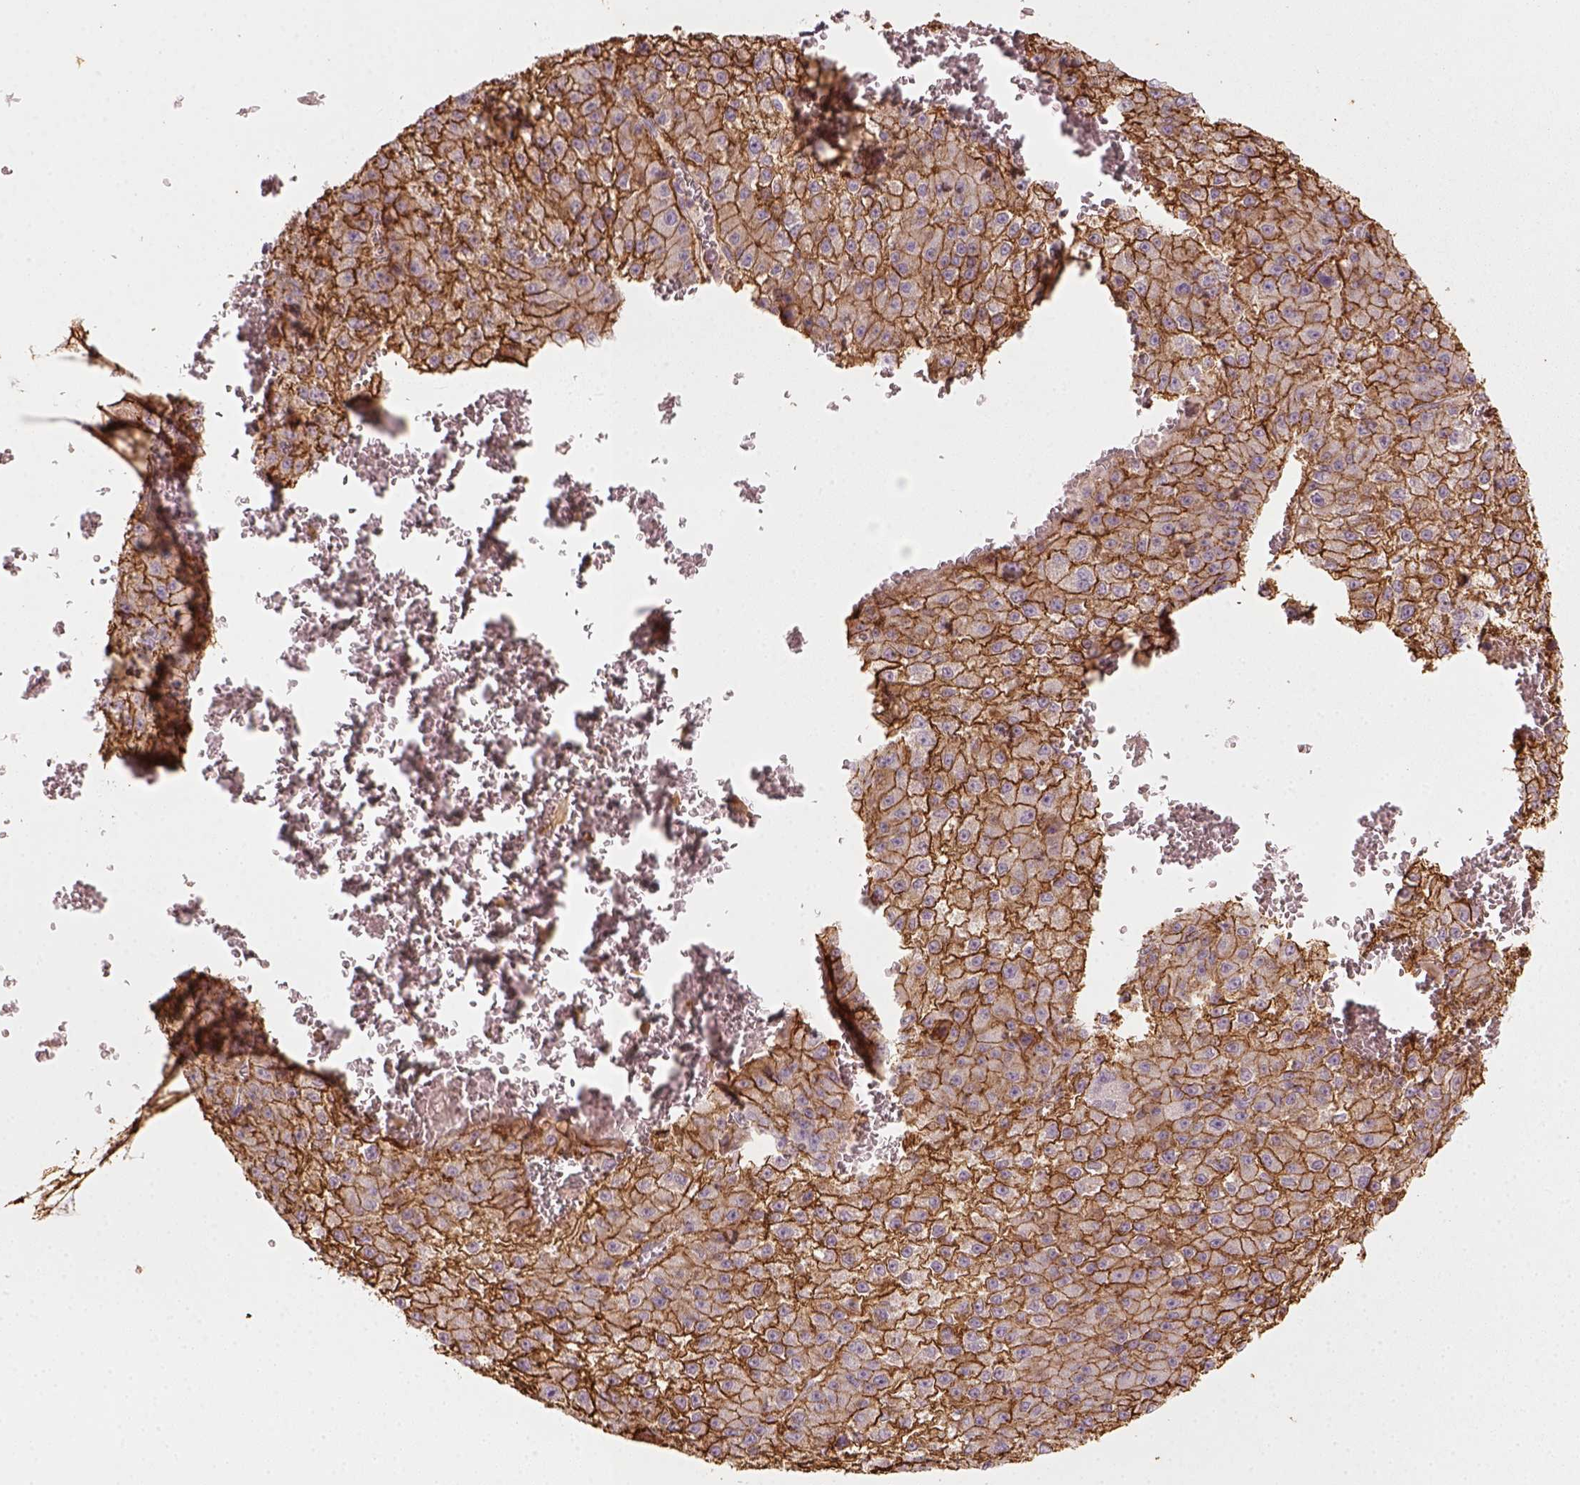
{"staining": {"intensity": "strong", "quantity": ">75%", "location": "cytoplasmic/membranous"}, "tissue": "liver cancer", "cell_type": "Tumor cells", "image_type": "cancer", "snomed": [{"axis": "morphology", "description": "Carcinoma, Hepatocellular, NOS"}, {"axis": "topography", "description": "Liver"}], "caption": "DAB (3,3'-diaminobenzidine) immunohistochemical staining of liver hepatocellular carcinoma displays strong cytoplasmic/membranous protein expression in about >75% of tumor cells.", "gene": "AQP9", "patient": {"sex": "female", "age": 73}}